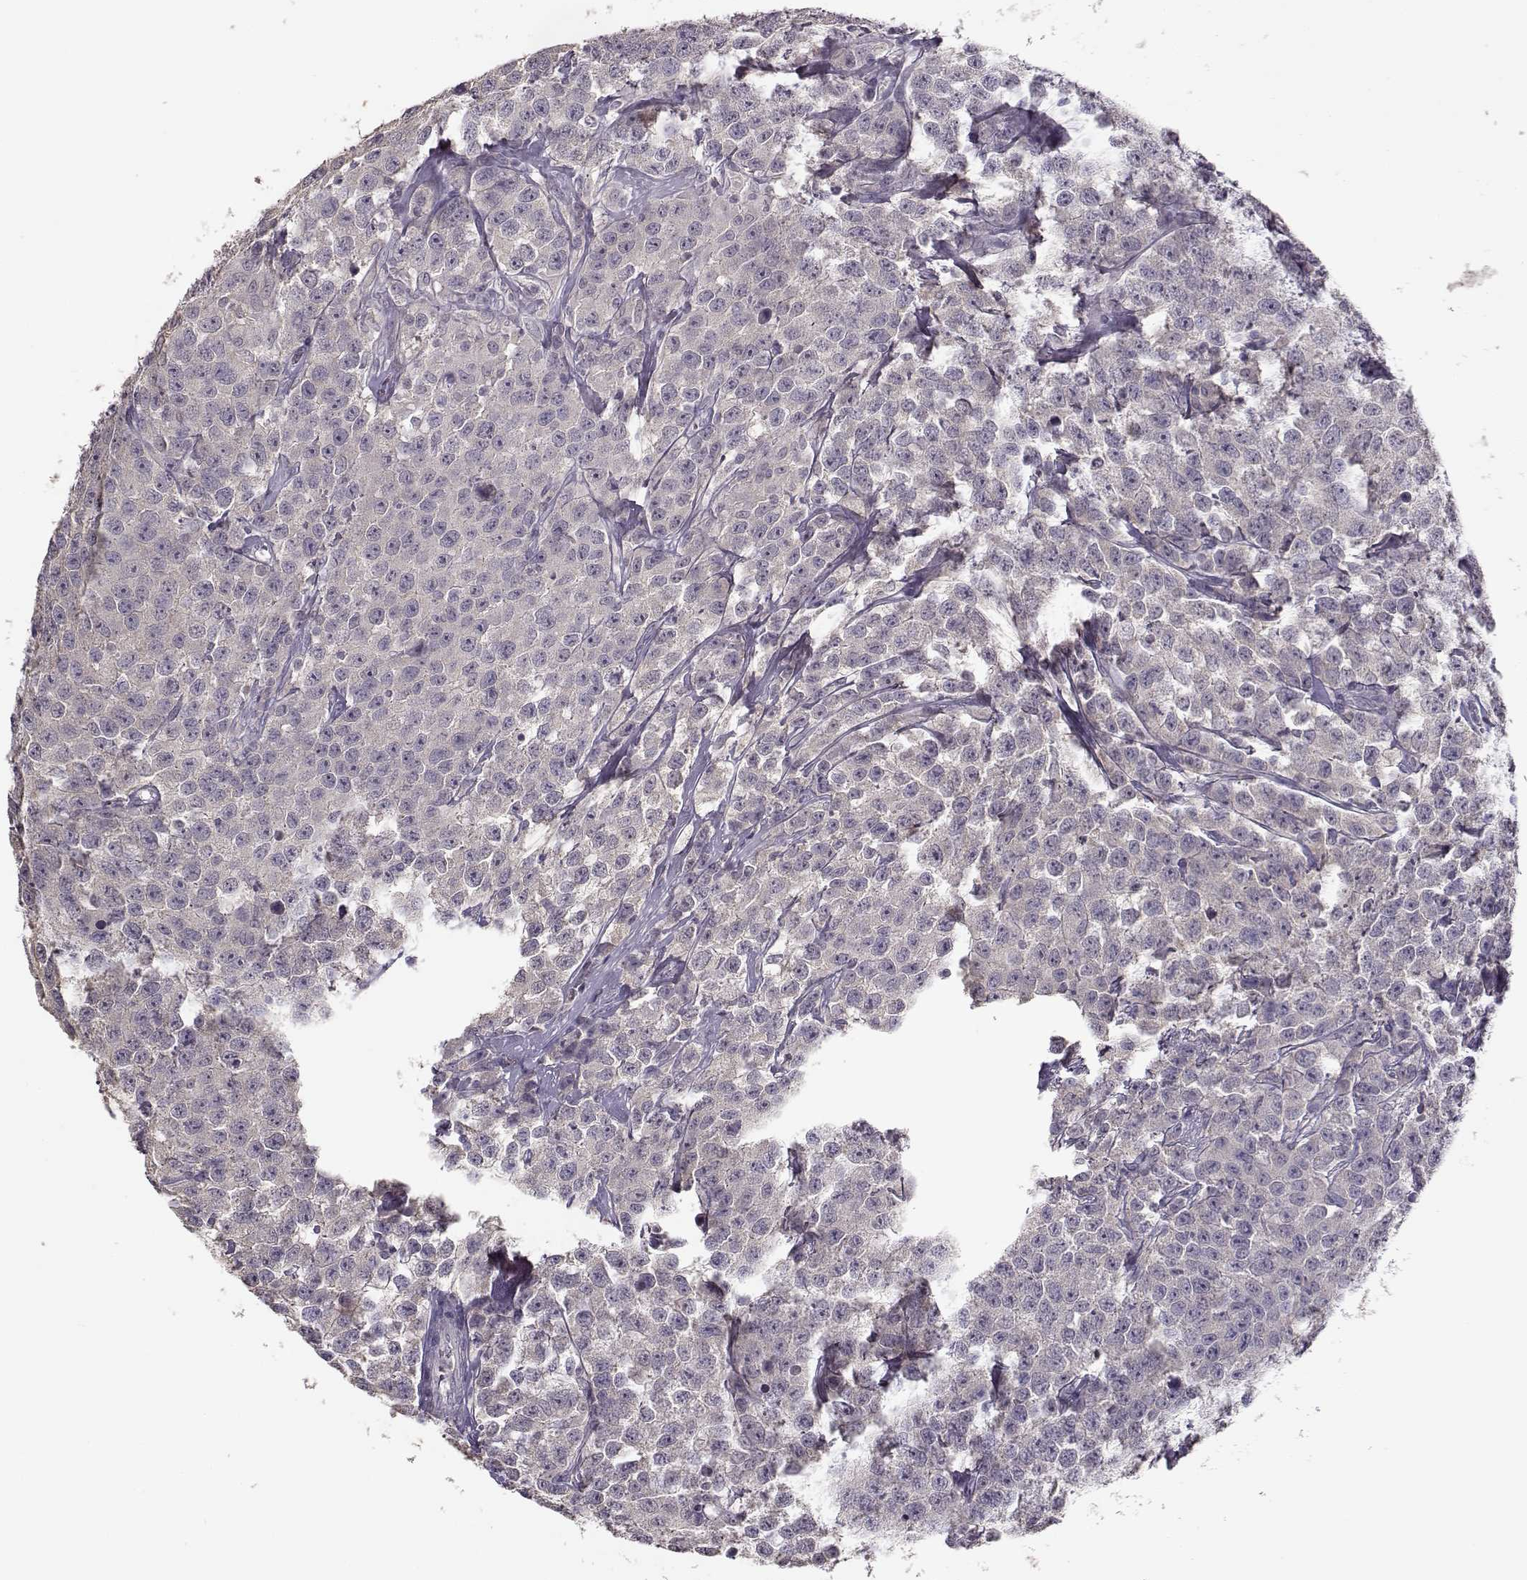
{"staining": {"intensity": "negative", "quantity": "none", "location": "none"}, "tissue": "testis cancer", "cell_type": "Tumor cells", "image_type": "cancer", "snomed": [{"axis": "morphology", "description": "Seminoma, NOS"}, {"axis": "topography", "description": "Testis"}], "caption": "The immunohistochemistry (IHC) image has no significant staining in tumor cells of testis seminoma tissue. (DAB (3,3'-diaminobenzidine) immunohistochemistry with hematoxylin counter stain).", "gene": "UROC1", "patient": {"sex": "male", "age": 59}}